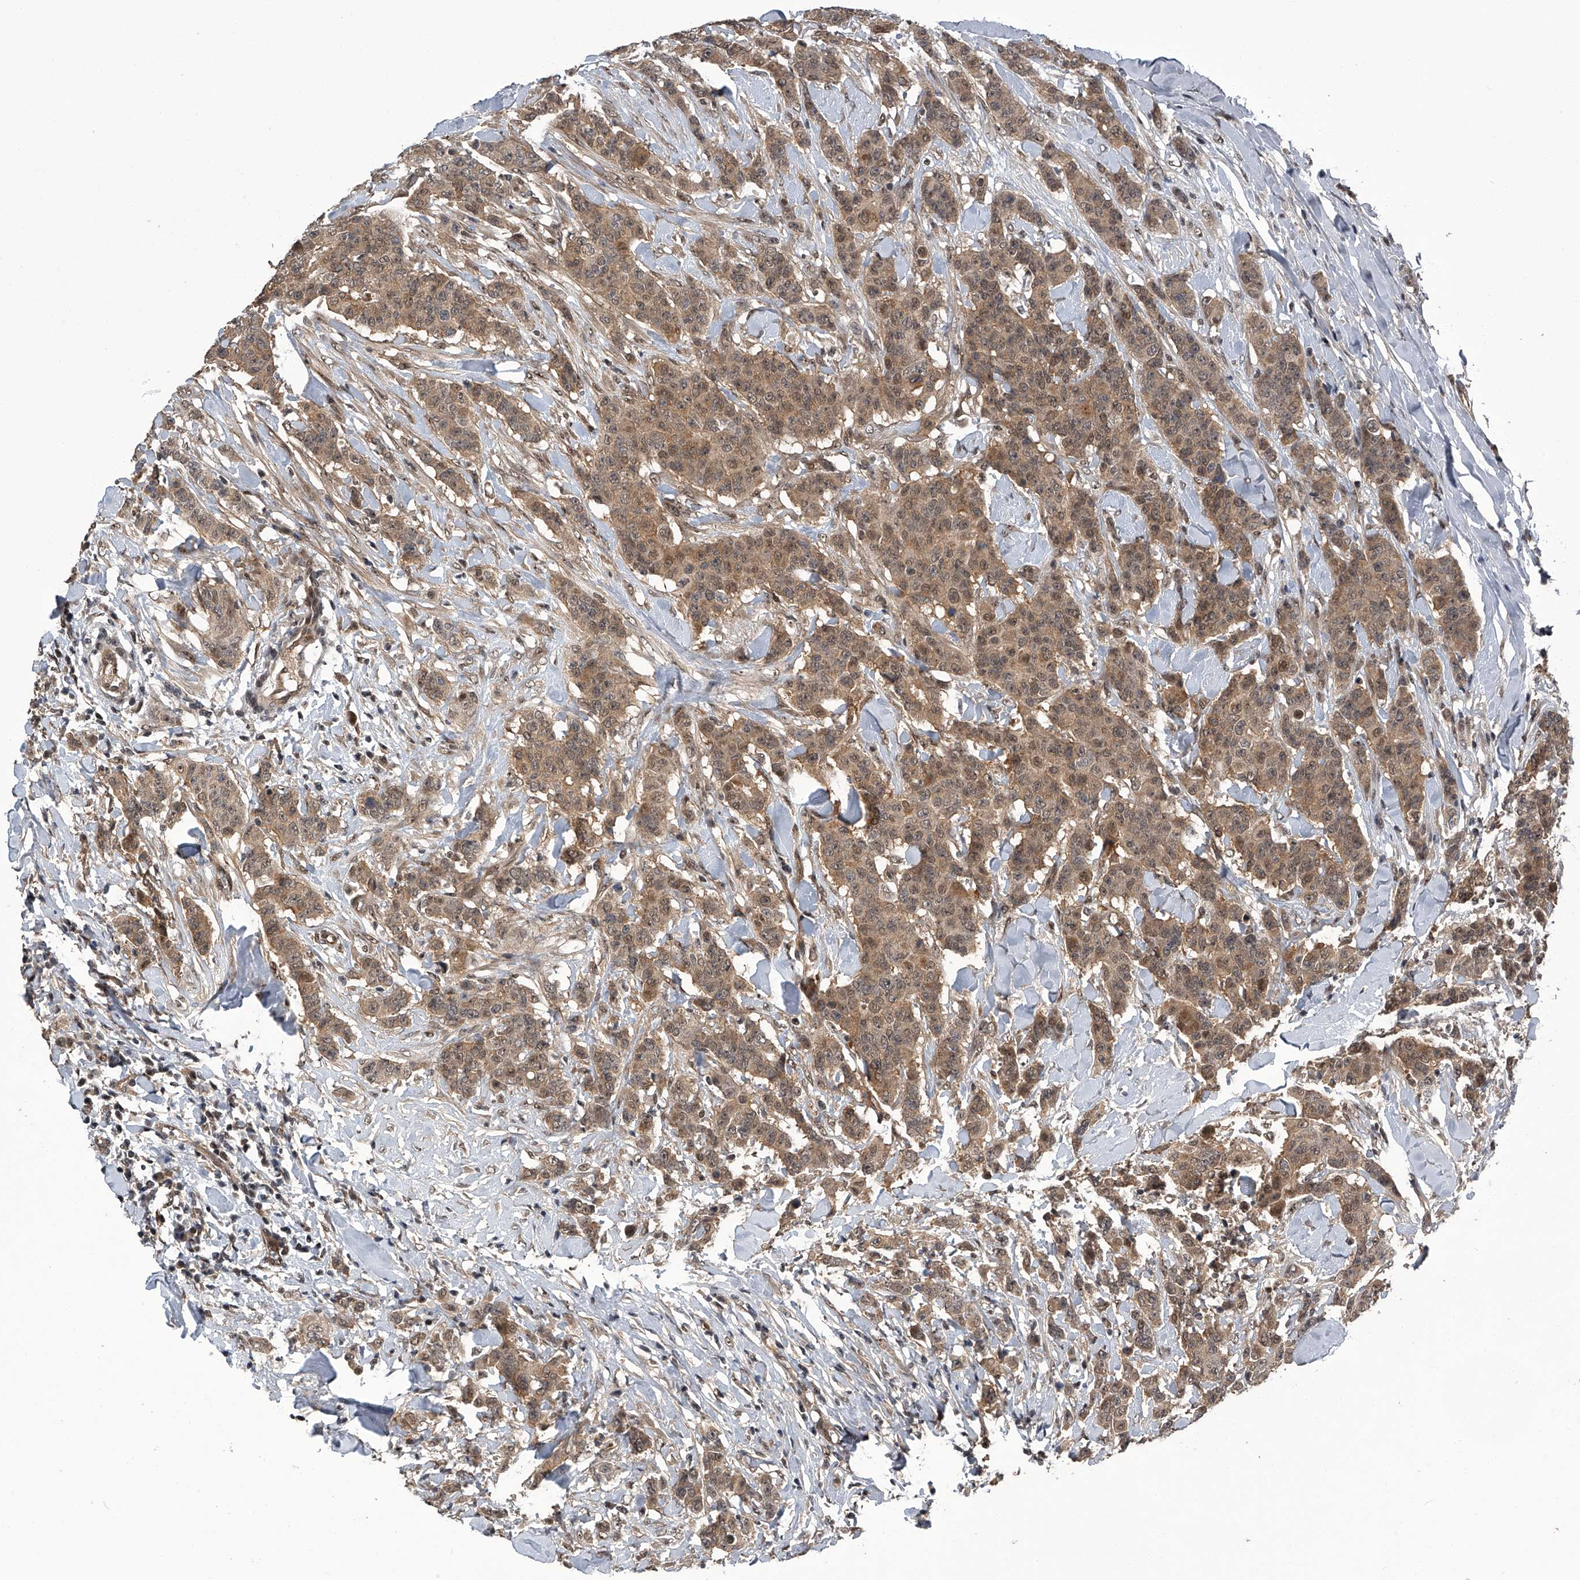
{"staining": {"intensity": "moderate", "quantity": ">75%", "location": "cytoplasmic/membranous"}, "tissue": "breast cancer", "cell_type": "Tumor cells", "image_type": "cancer", "snomed": [{"axis": "morphology", "description": "Duct carcinoma"}, {"axis": "topography", "description": "Breast"}], "caption": "Infiltrating ductal carcinoma (breast) tissue shows moderate cytoplasmic/membranous staining in approximately >75% of tumor cells, visualized by immunohistochemistry. Using DAB (brown) and hematoxylin (blue) stains, captured at high magnification using brightfield microscopy.", "gene": "SLC12A8", "patient": {"sex": "female", "age": 40}}